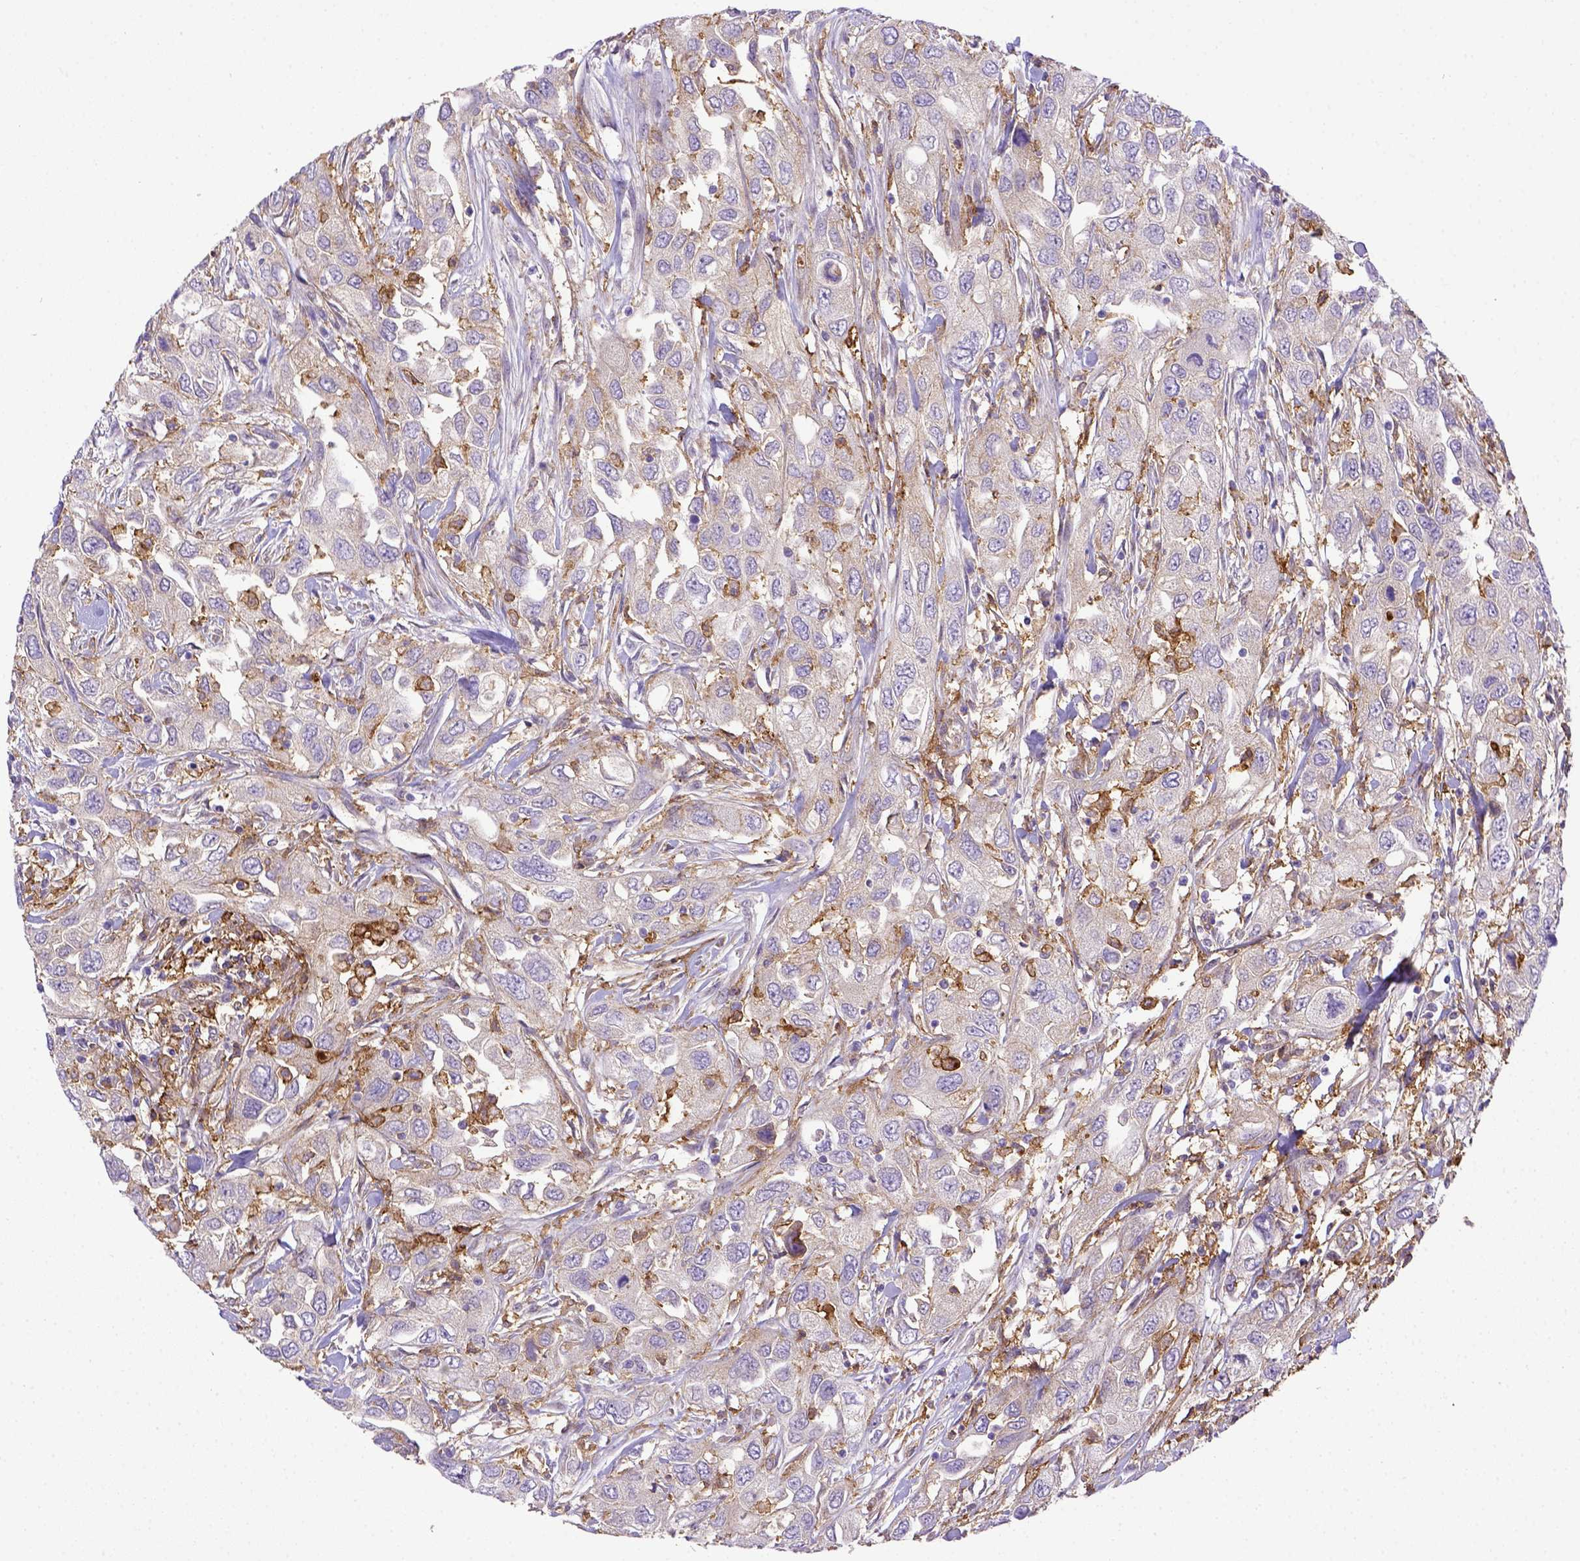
{"staining": {"intensity": "negative", "quantity": "none", "location": "none"}, "tissue": "urothelial cancer", "cell_type": "Tumor cells", "image_type": "cancer", "snomed": [{"axis": "morphology", "description": "Urothelial carcinoma, High grade"}, {"axis": "topography", "description": "Urinary bladder"}], "caption": "Immunohistochemical staining of high-grade urothelial carcinoma shows no significant staining in tumor cells.", "gene": "CD40", "patient": {"sex": "male", "age": 76}}